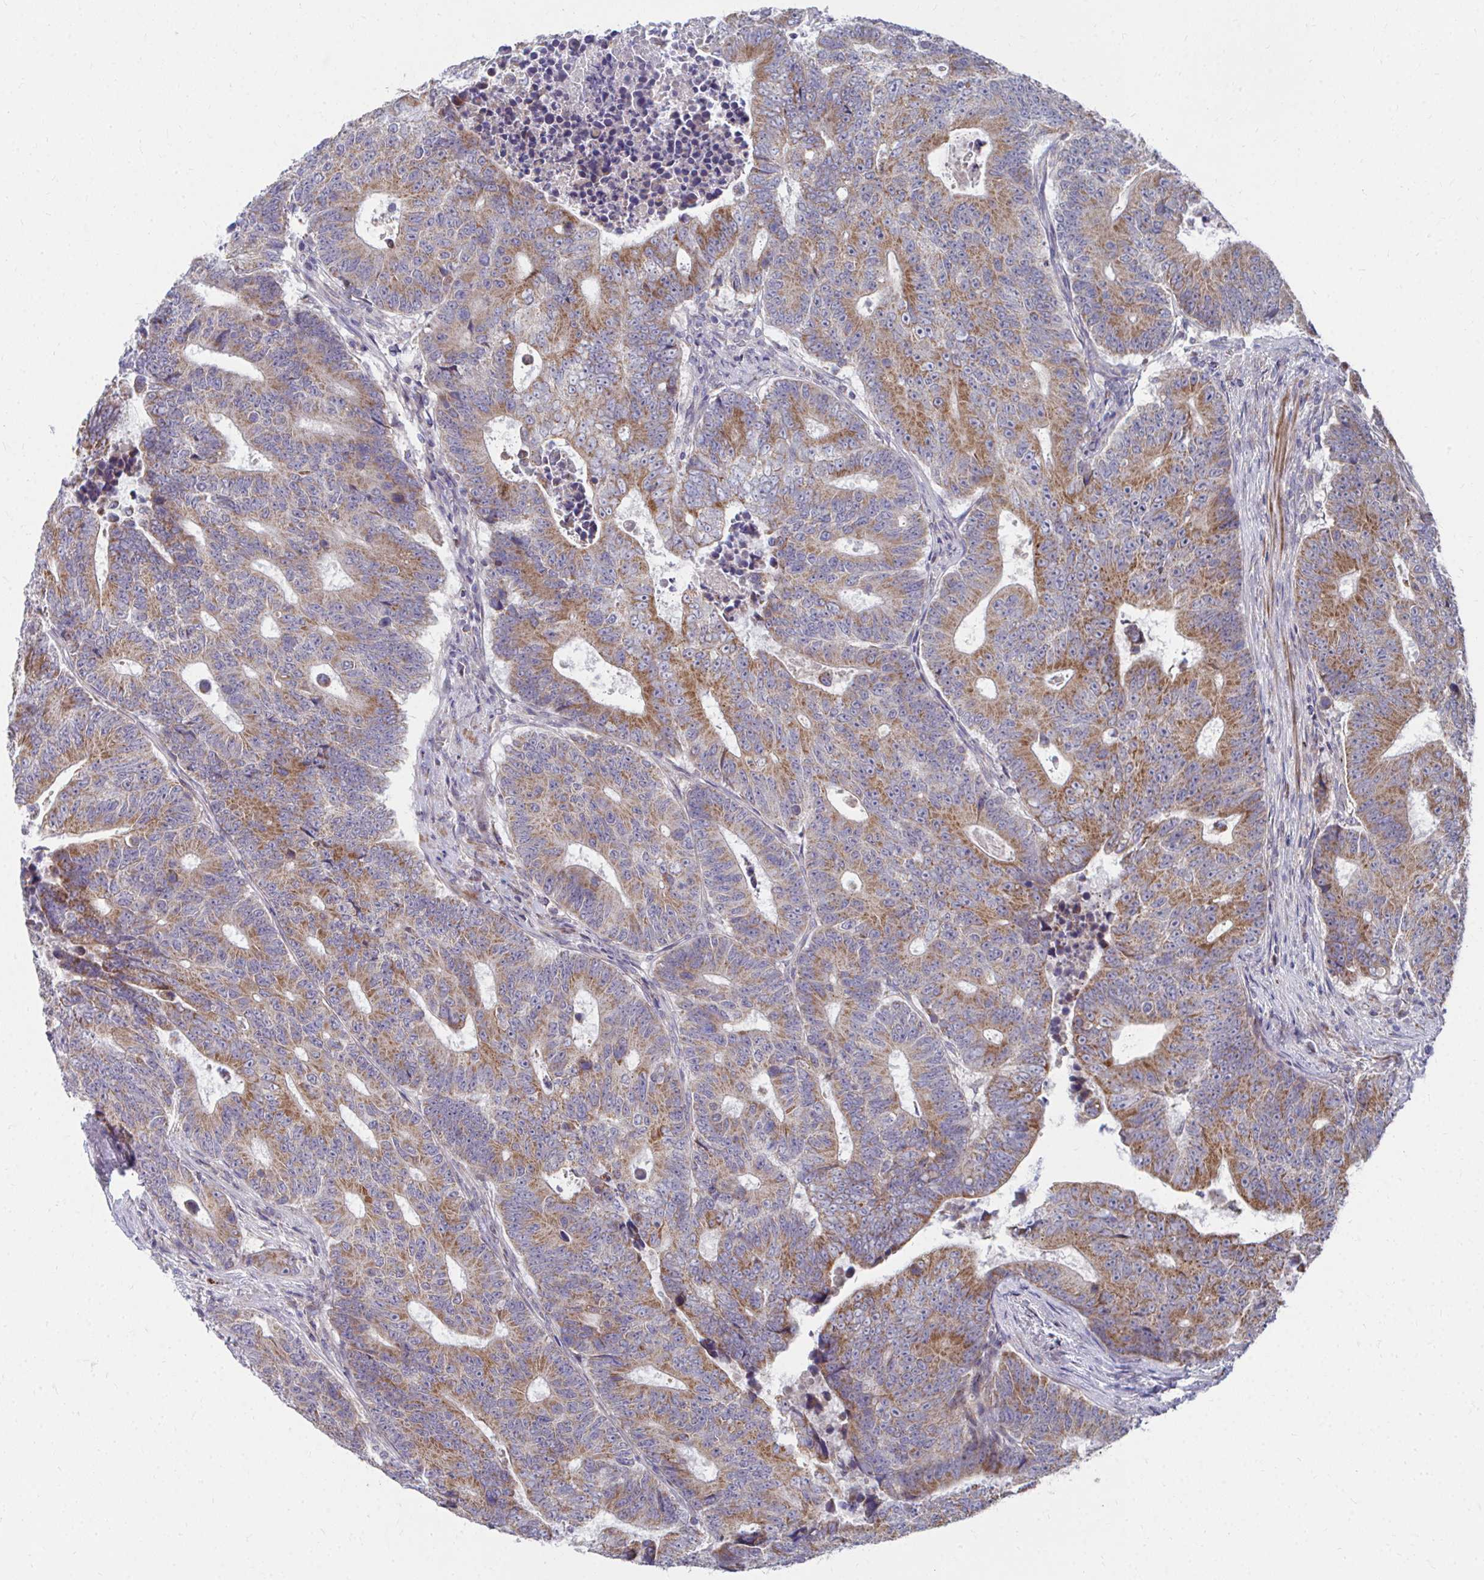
{"staining": {"intensity": "moderate", "quantity": ">75%", "location": "cytoplasmic/membranous"}, "tissue": "colorectal cancer", "cell_type": "Tumor cells", "image_type": "cancer", "snomed": [{"axis": "morphology", "description": "Adenocarcinoma, NOS"}, {"axis": "topography", "description": "Colon"}], "caption": "Protein analysis of colorectal adenocarcinoma tissue demonstrates moderate cytoplasmic/membranous staining in about >75% of tumor cells.", "gene": "PEX3", "patient": {"sex": "female", "age": 48}}